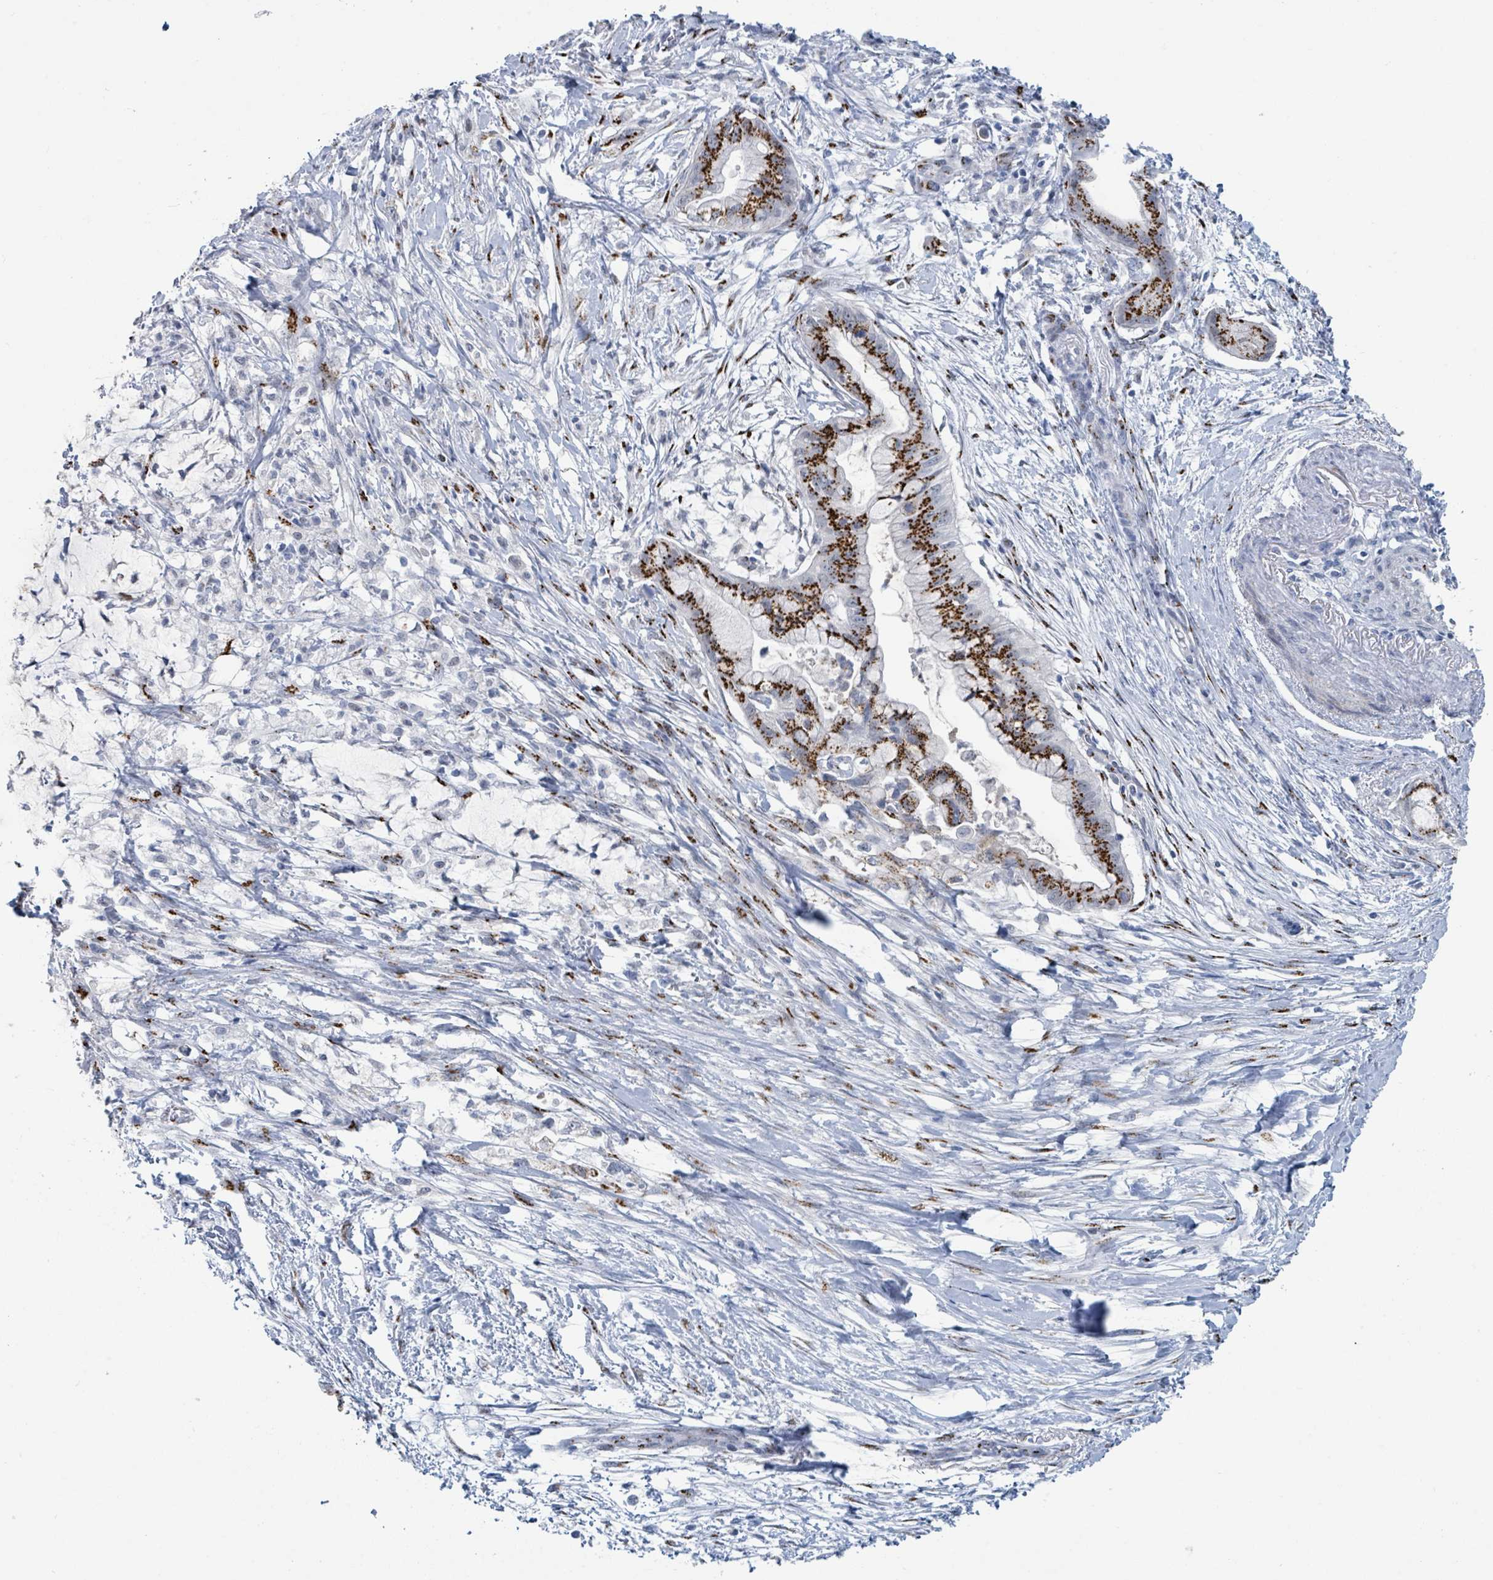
{"staining": {"intensity": "strong", "quantity": "25%-75%", "location": "cytoplasmic/membranous"}, "tissue": "pancreatic cancer", "cell_type": "Tumor cells", "image_type": "cancer", "snomed": [{"axis": "morphology", "description": "Adenocarcinoma, NOS"}, {"axis": "topography", "description": "Pancreas"}], "caption": "IHC photomicrograph of human pancreatic cancer stained for a protein (brown), which reveals high levels of strong cytoplasmic/membranous expression in about 25%-75% of tumor cells.", "gene": "DCAF5", "patient": {"sex": "male", "age": 48}}